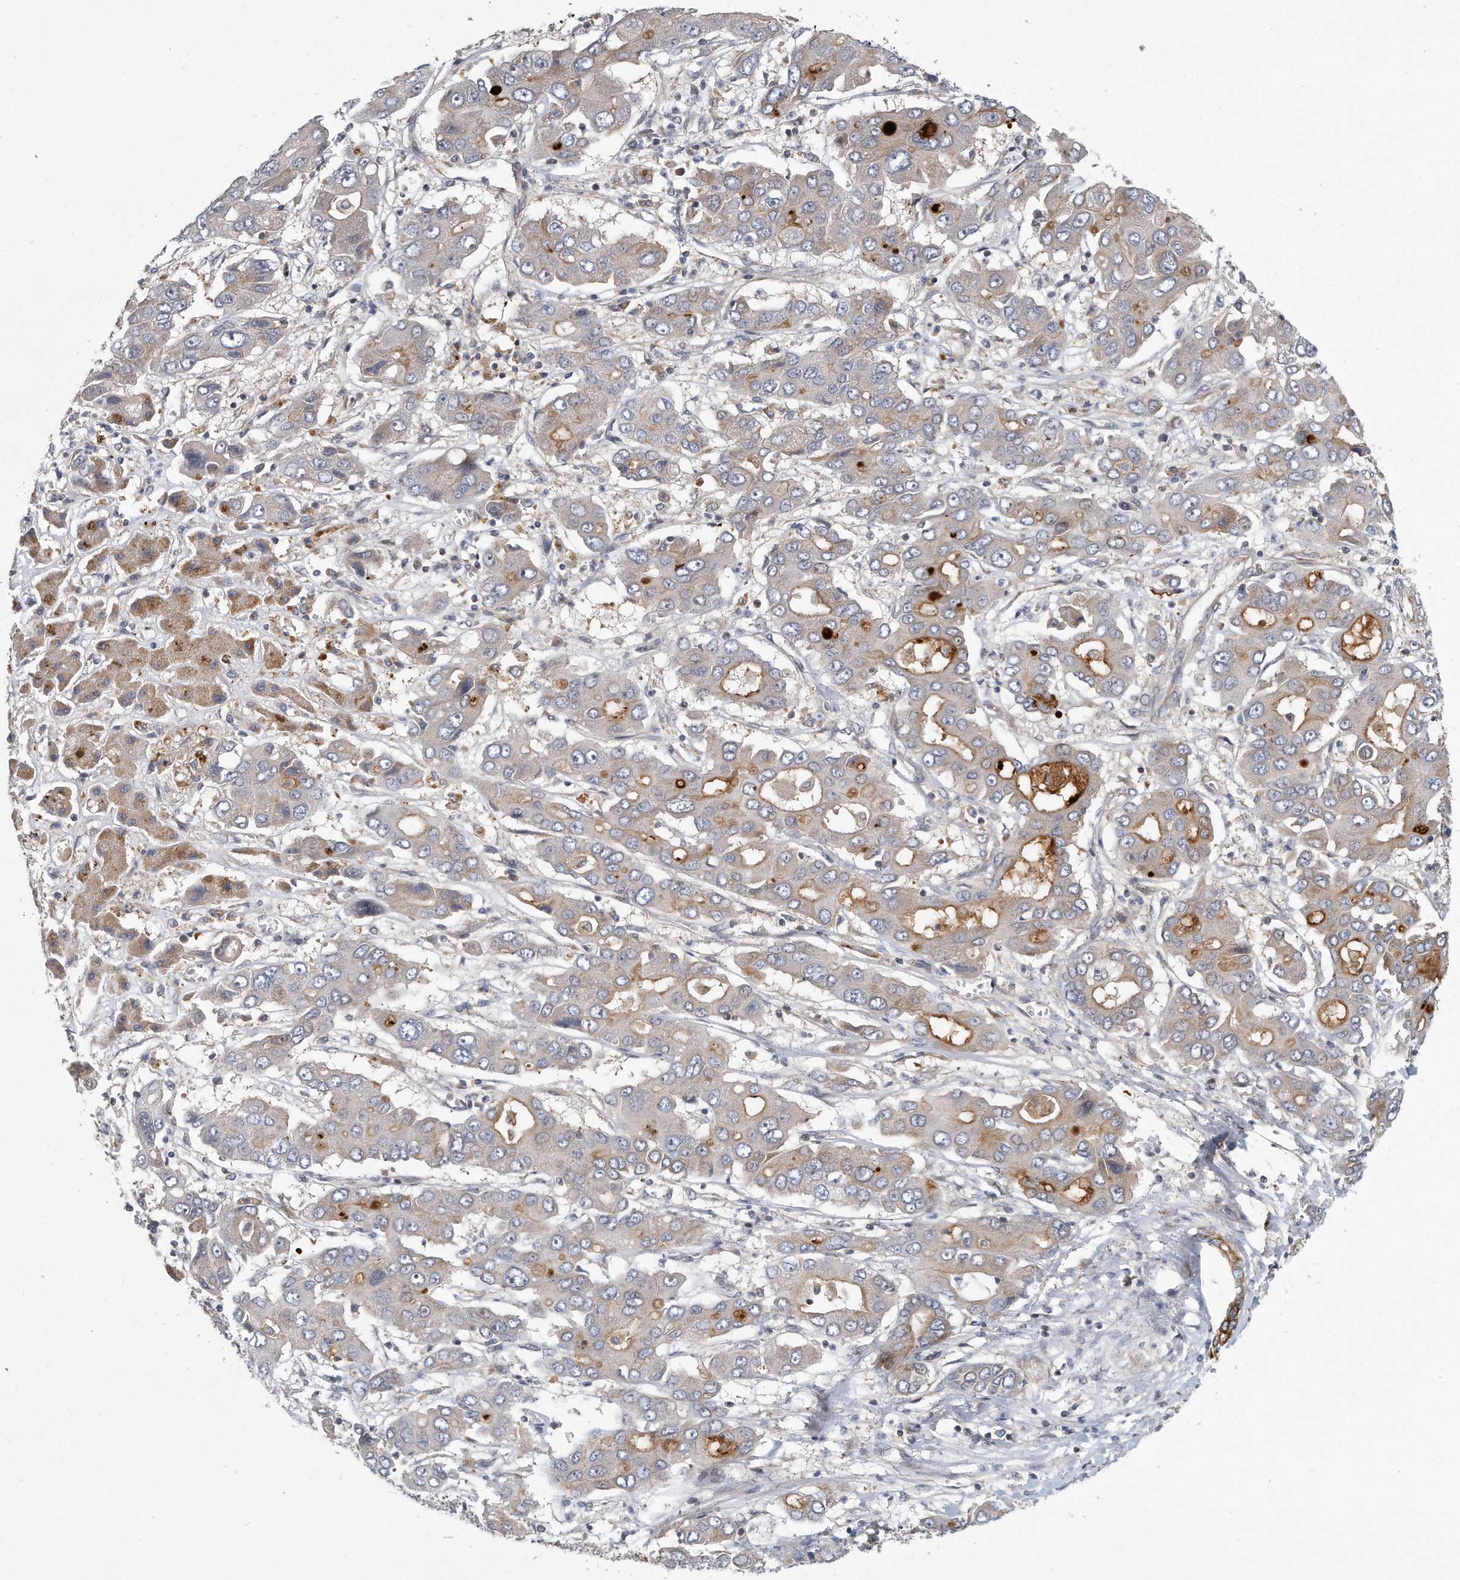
{"staining": {"intensity": "moderate", "quantity": "<25%", "location": "cytoplasmic/membranous"}, "tissue": "liver cancer", "cell_type": "Tumor cells", "image_type": "cancer", "snomed": [{"axis": "morphology", "description": "Cholangiocarcinoma"}, {"axis": "topography", "description": "Liver"}], "caption": "Liver cancer (cholangiocarcinoma) tissue demonstrates moderate cytoplasmic/membranous positivity in about <25% of tumor cells, visualized by immunohistochemistry.", "gene": "PCDH8", "patient": {"sex": "male", "age": 67}}